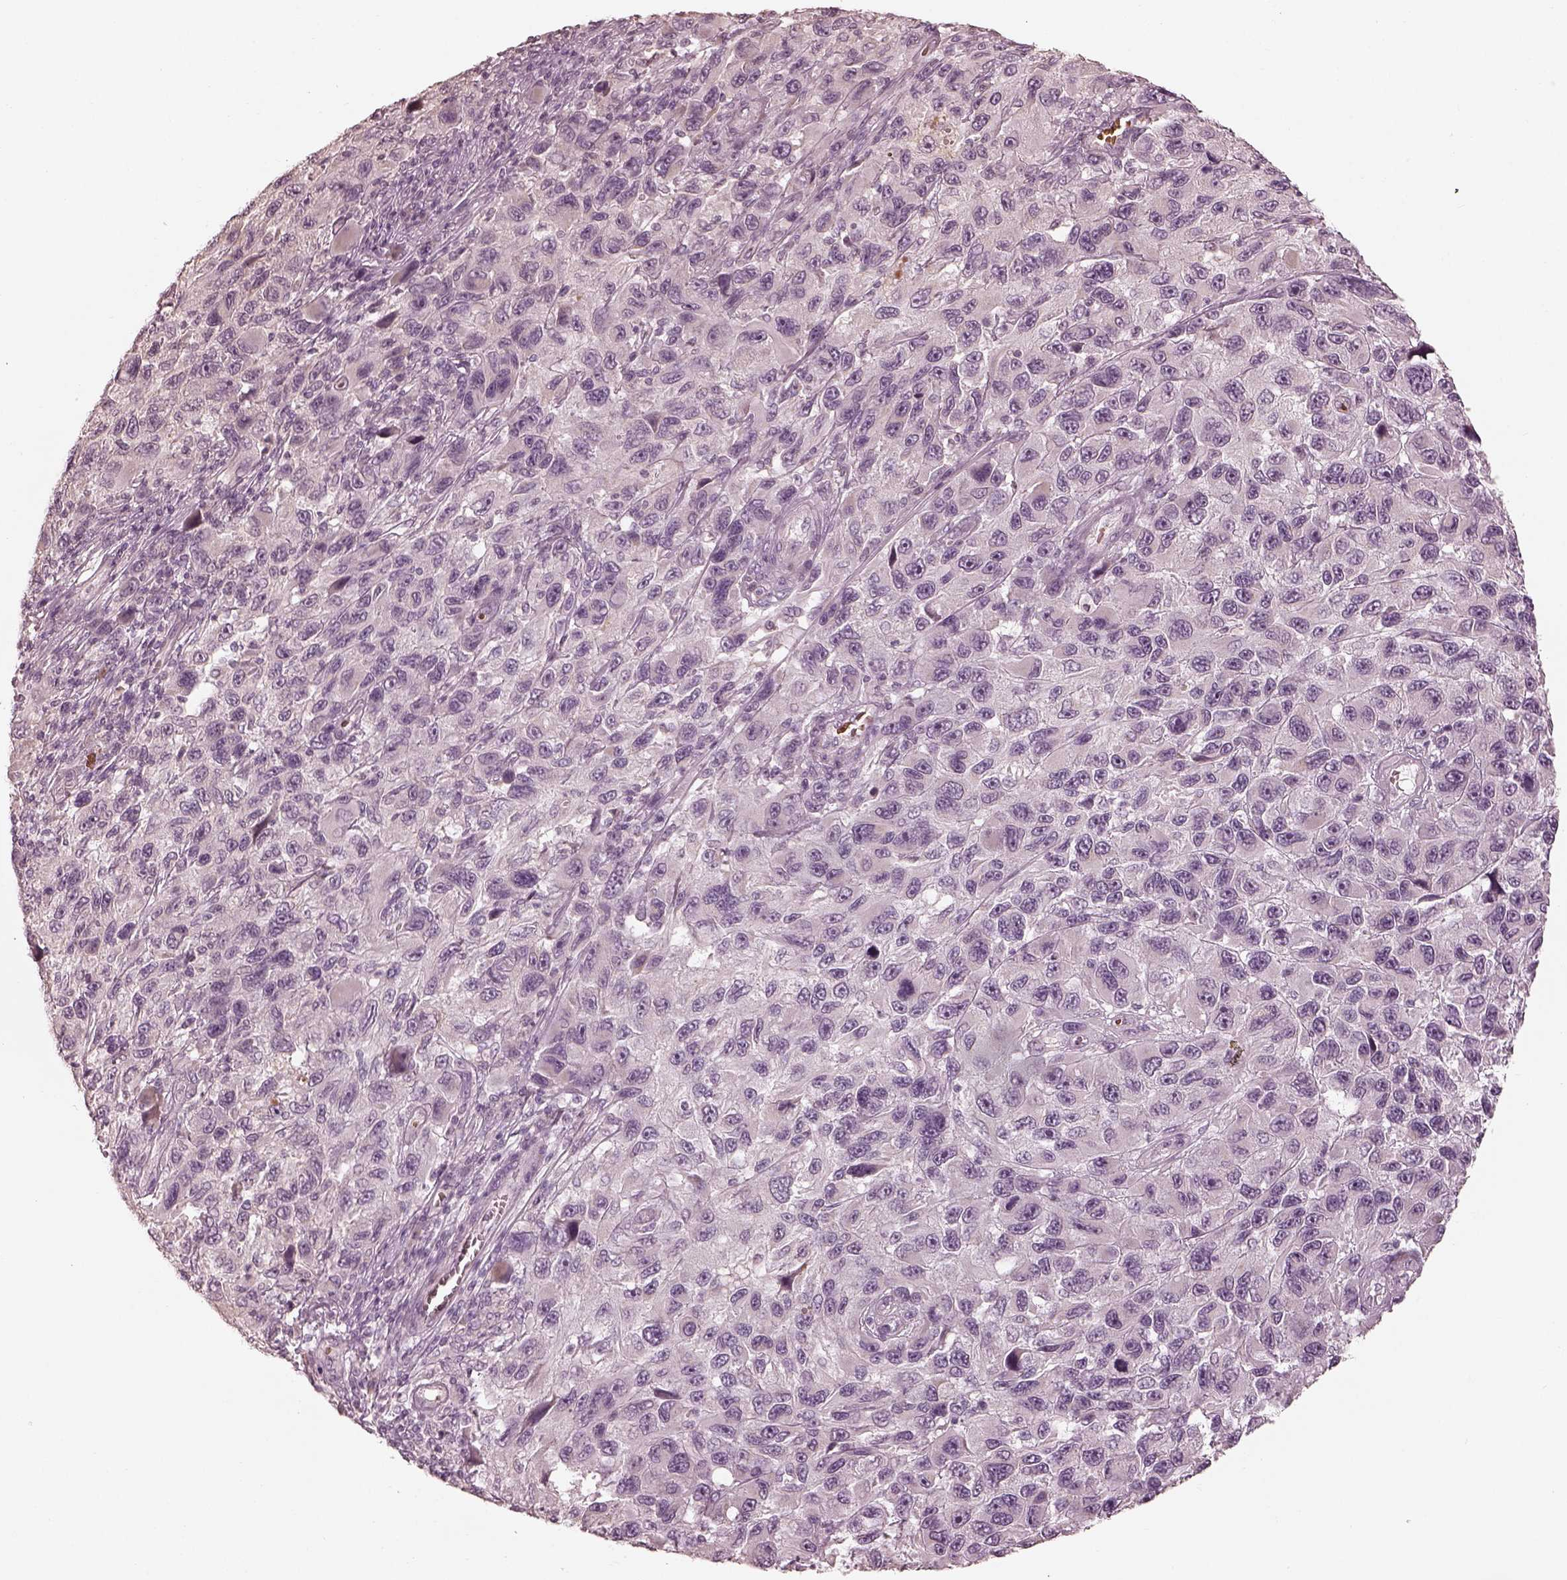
{"staining": {"intensity": "negative", "quantity": "none", "location": "none"}, "tissue": "melanoma", "cell_type": "Tumor cells", "image_type": "cancer", "snomed": [{"axis": "morphology", "description": "Malignant melanoma, NOS"}, {"axis": "topography", "description": "Skin"}], "caption": "Histopathology image shows no significant protein expression in tumor cells of malignant melanoma.", "gene": "ANKLE1", "patient": {"sex": "male", "age": 53}}